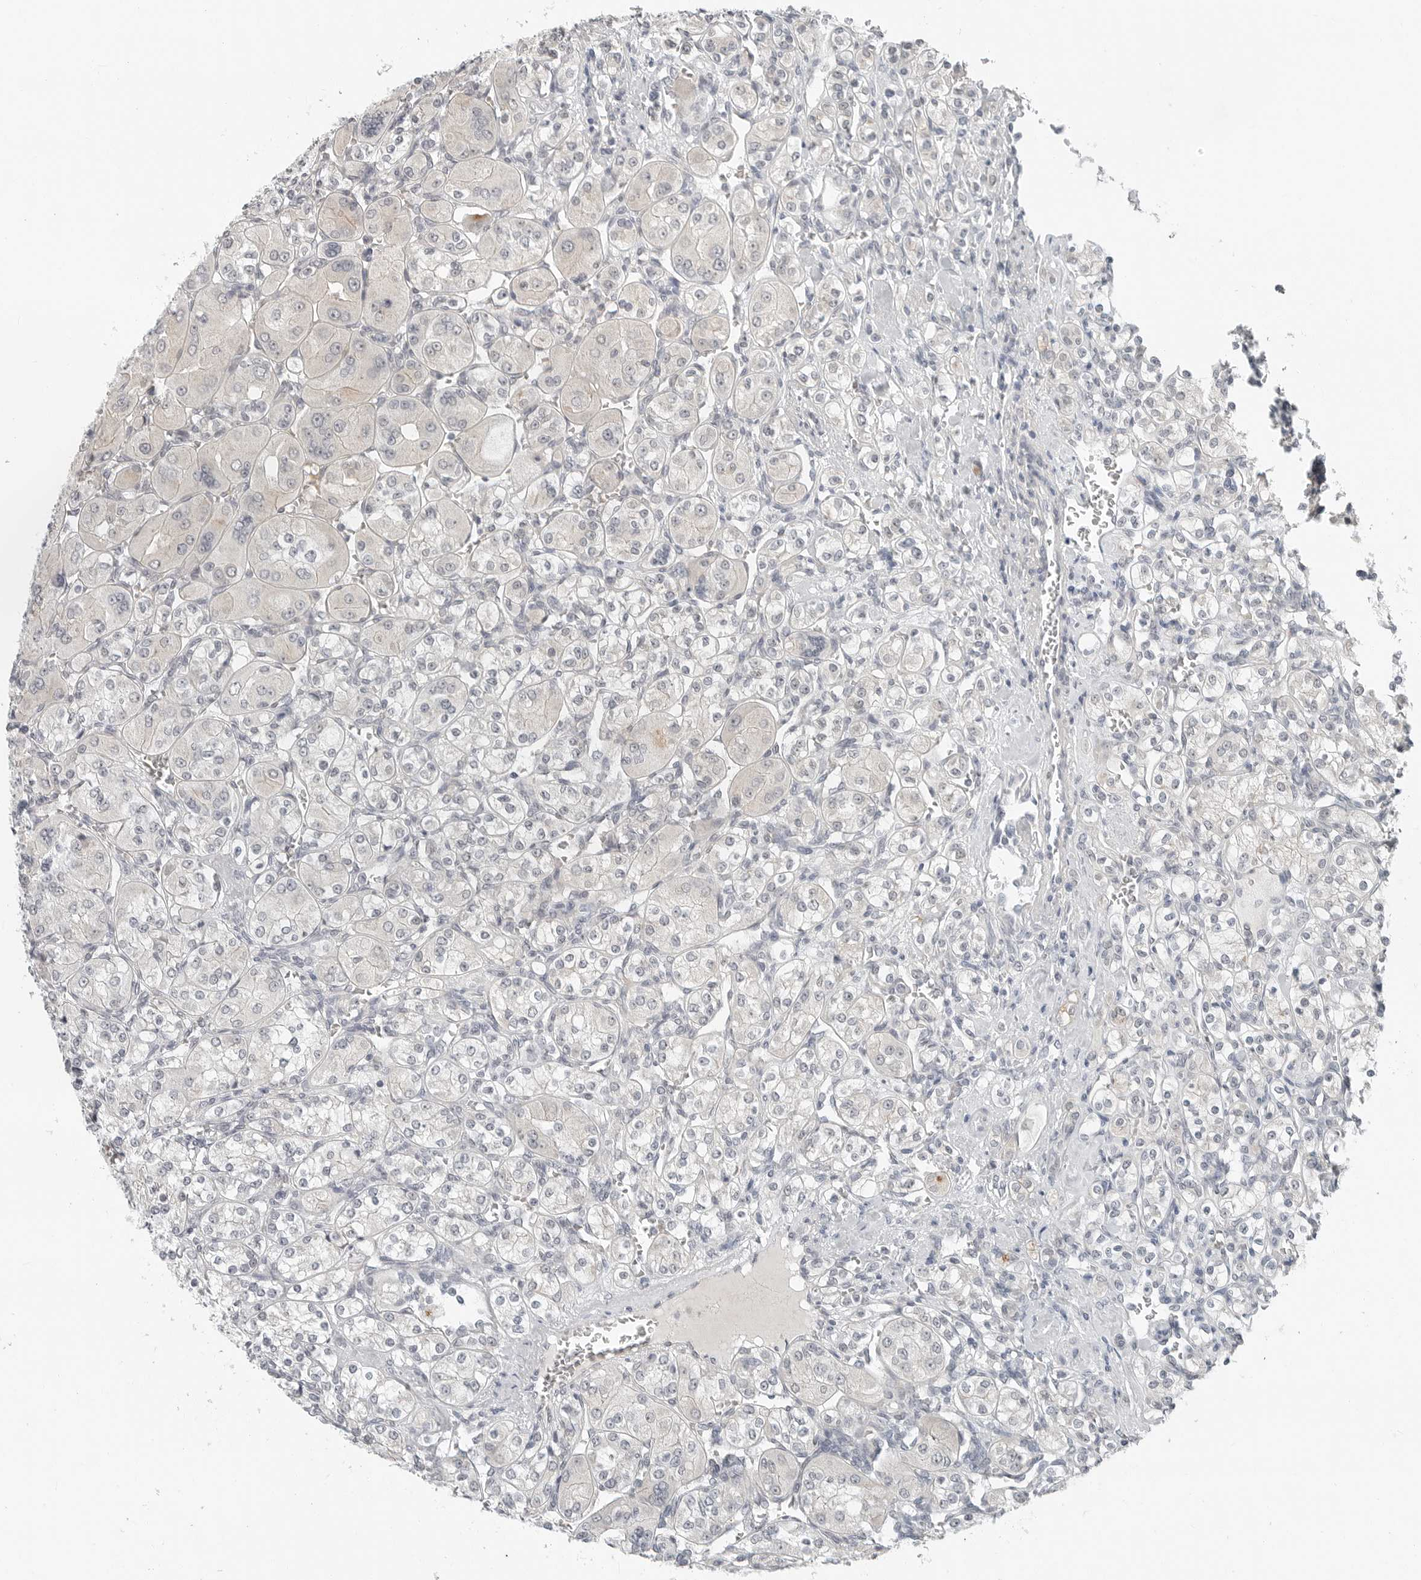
{"staining": {"intensity": "negative", "quantity": "none", "location": "none"}, "tissue": "renal cancer", "cell_type": "Tumor cells", "image_type": "cancer", "snomed": [{"axis": "morphology", "description": "Adenocarcinoma, NOS"}, {"axis": "topography", "description": "Kidney"}], "caption": "IHC image of neoplastic tissue: adenocarcinoma (renal) stained with DAB demonstrates no significant protein staining in tumor cells.", "gene": "FCRLB", "patient": {"sex": "male", "age": 77}}